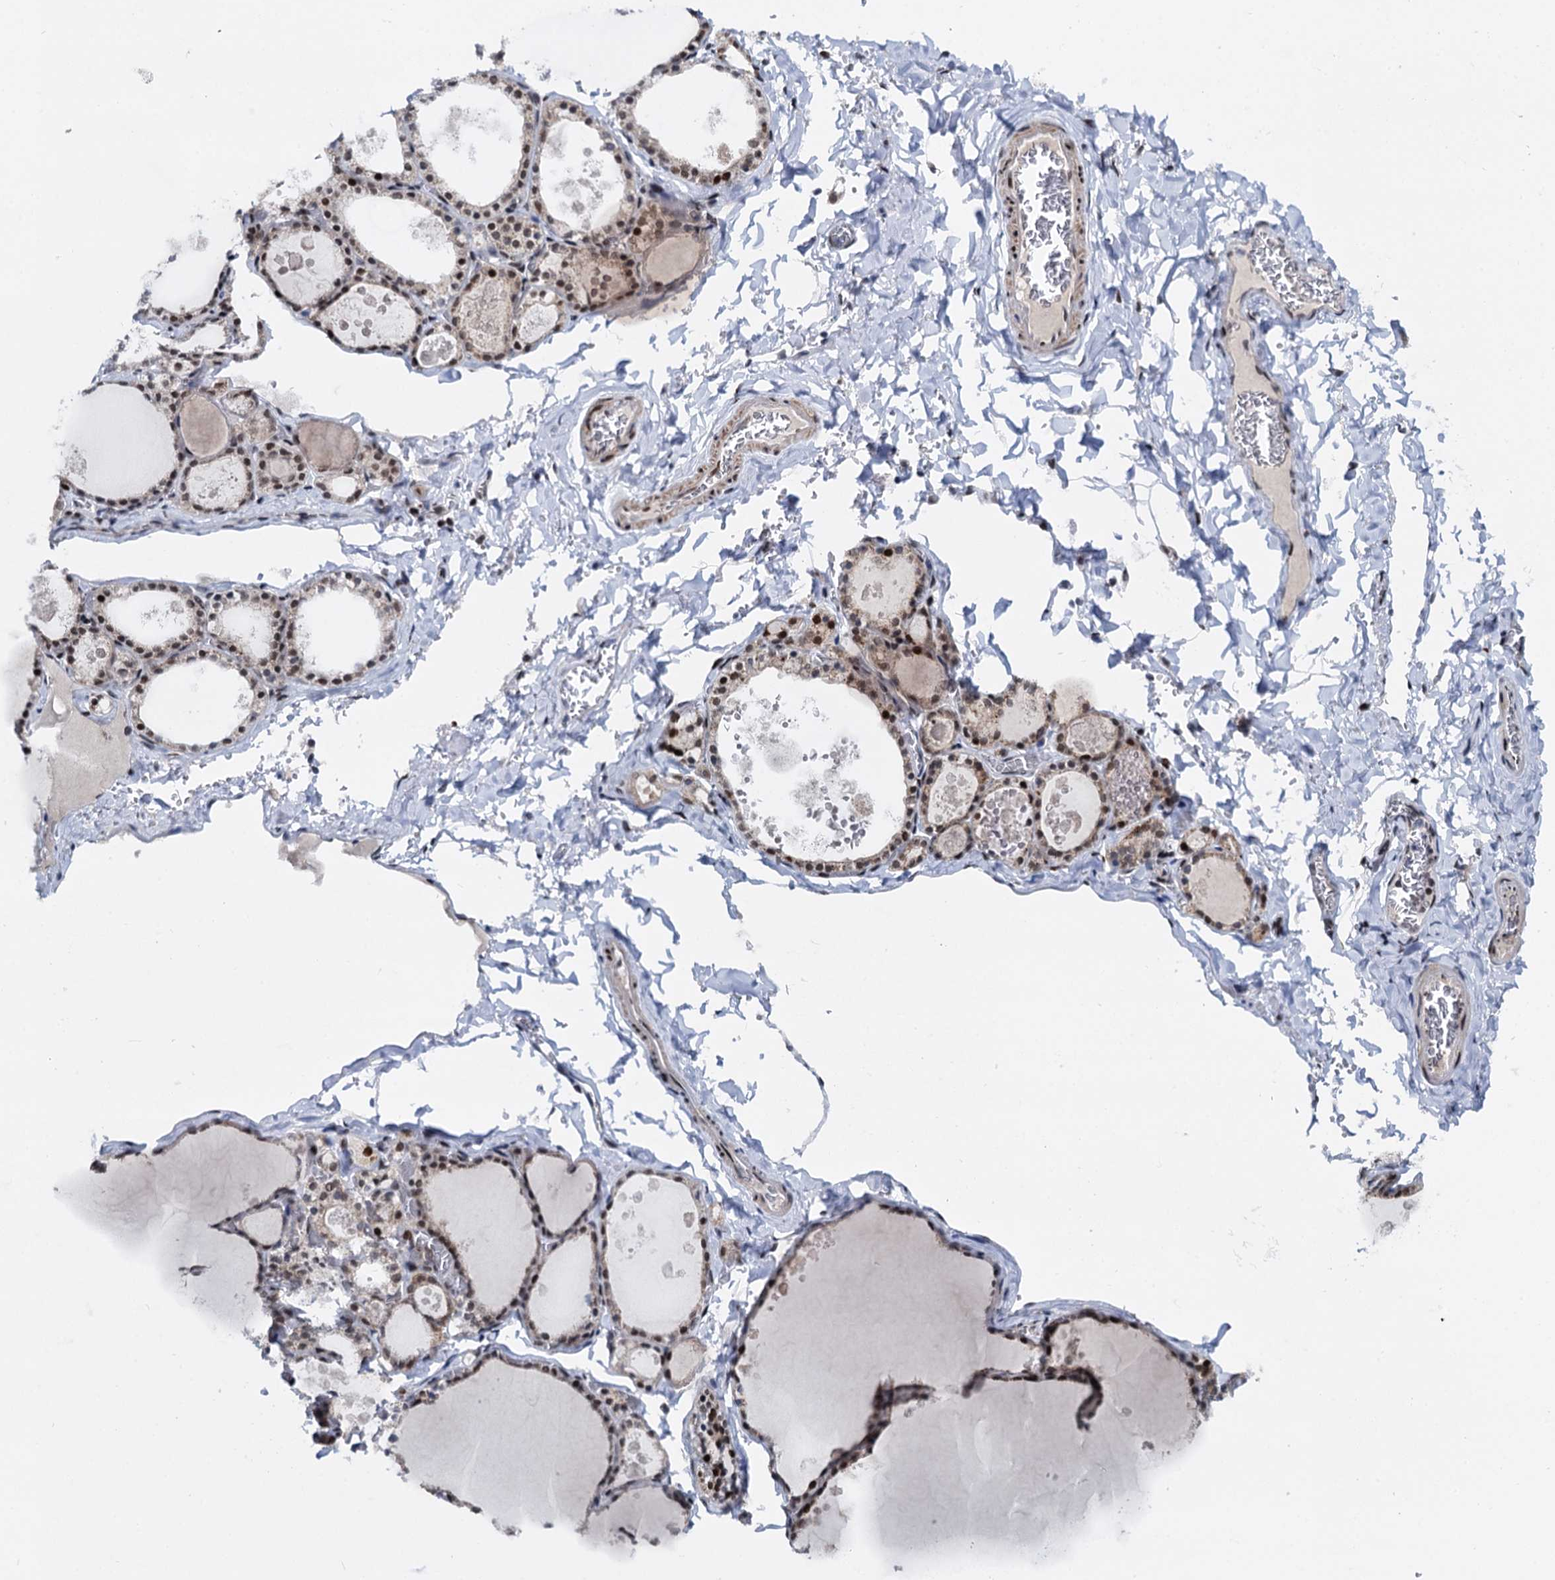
{"staining": {"intensity": "moderate", "quantity": ">75%", "location": "nuclear"}, "tissue": "thyroid gland", "cell_type": "Glandular cells", "image_type": "normal", "snomed": [{"axis": "morphology", "description": "Normal tissue, NOS"}, {"axis": "topography", "description": "Thyroid gland"}], "caption": "Immunohistochemical staining of benign thyroid gland displays medium levels of moderate nuclear positivity in approximately >75% of glandular cells.", "gene": "RUFY2", "patient": {"sex": "male", "age": 56}}